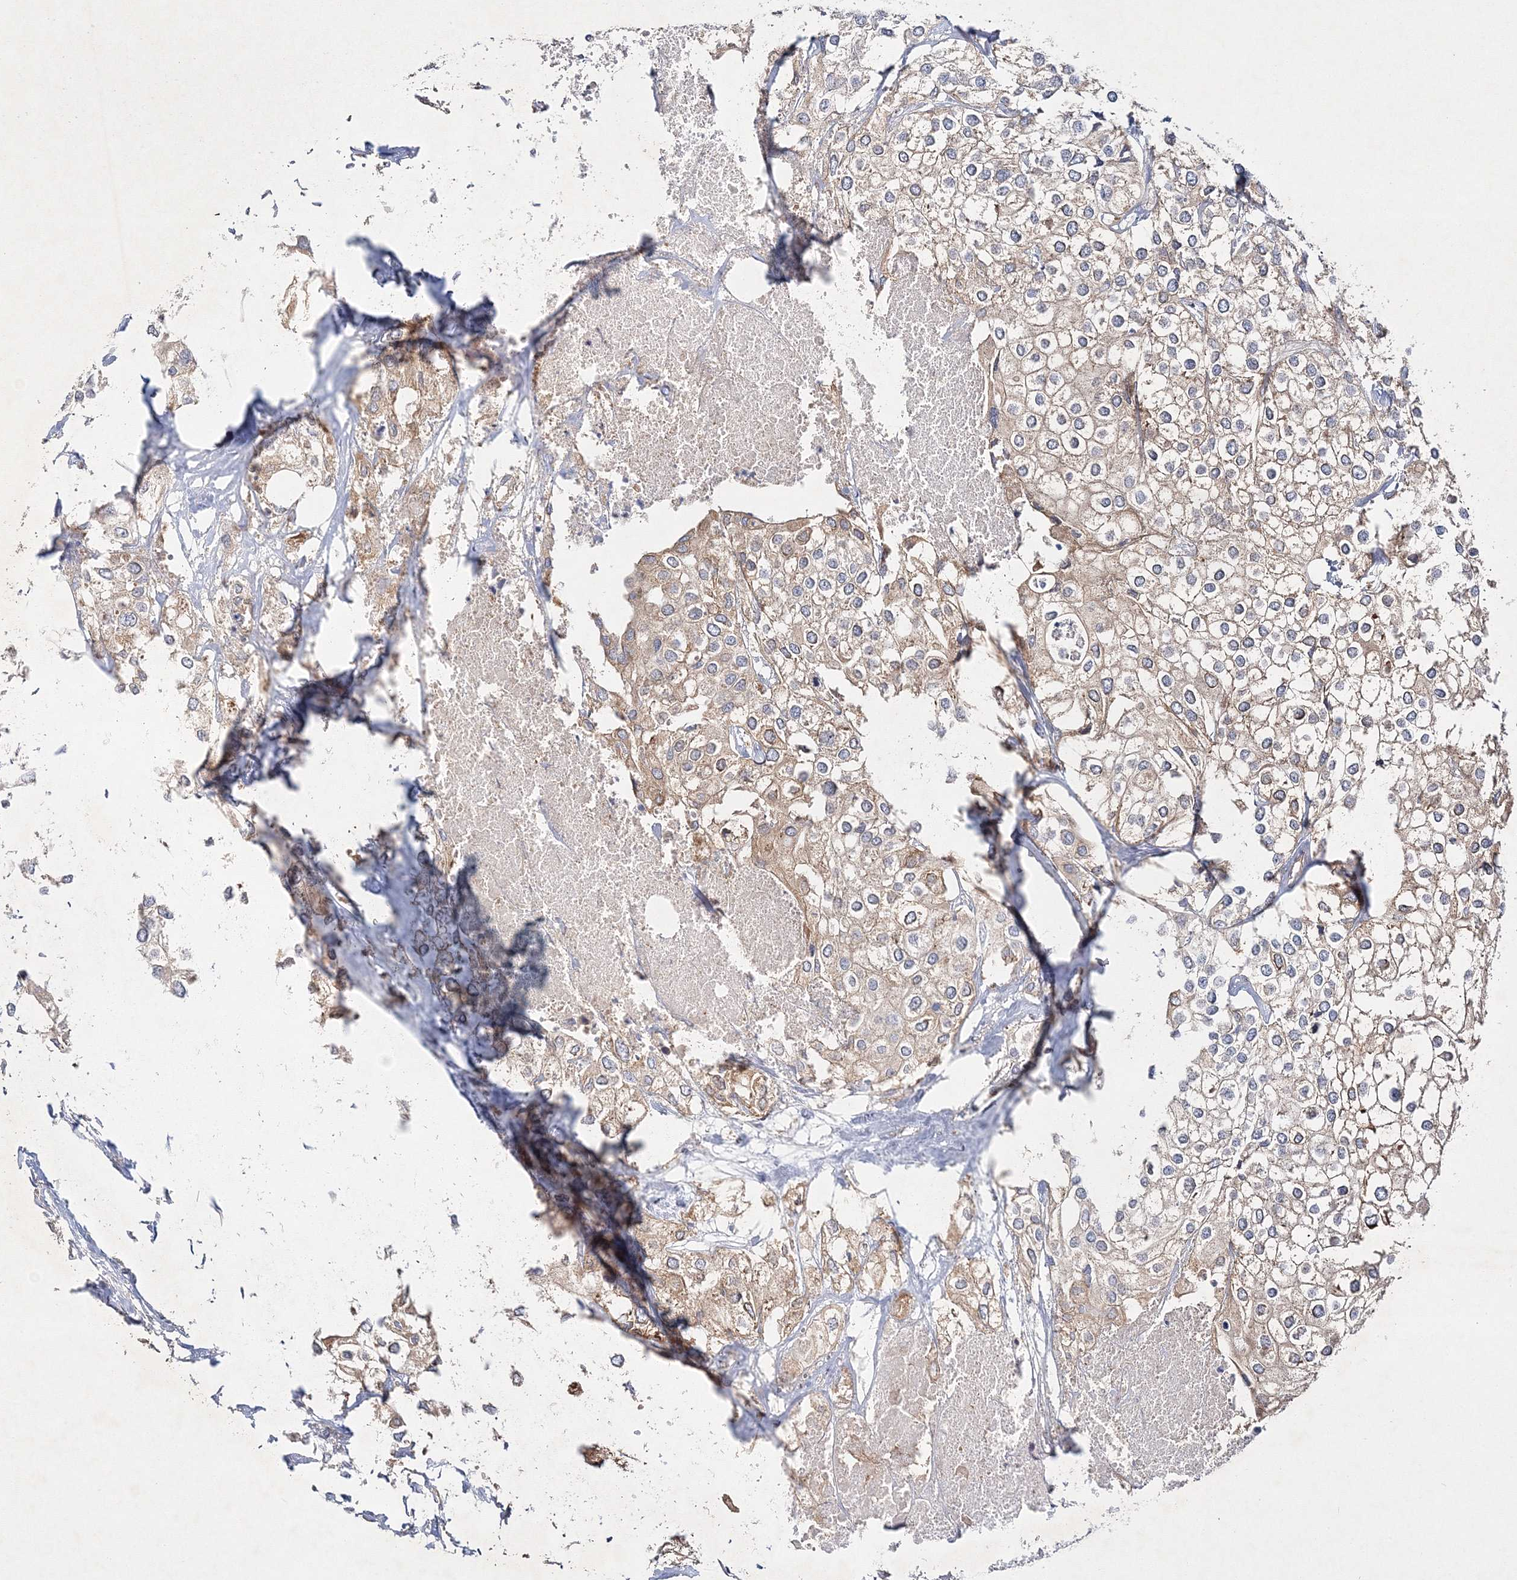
{"staining": {"intensity": "weak", "quantity": "25%-75%", "location": "cytoplasmic/membranous"}, "tissue": "urothelial cancer", "cell_type": "Tumor cells", "image_type": "cancer", "snomed": [{"axis": "morphology", "description": "Urothelial carcinoma, High grade"}, {"axis": "topography", "description": "Urinary bladder"}], "caption": "IHC (DAB) staining of urothelial cancer exhibits weak cytoplasmic/membranous protein expression in about 25%-75% of tumor cells.", "gene": "WDR37", "patient": {"sex": "male", "age": 64}}